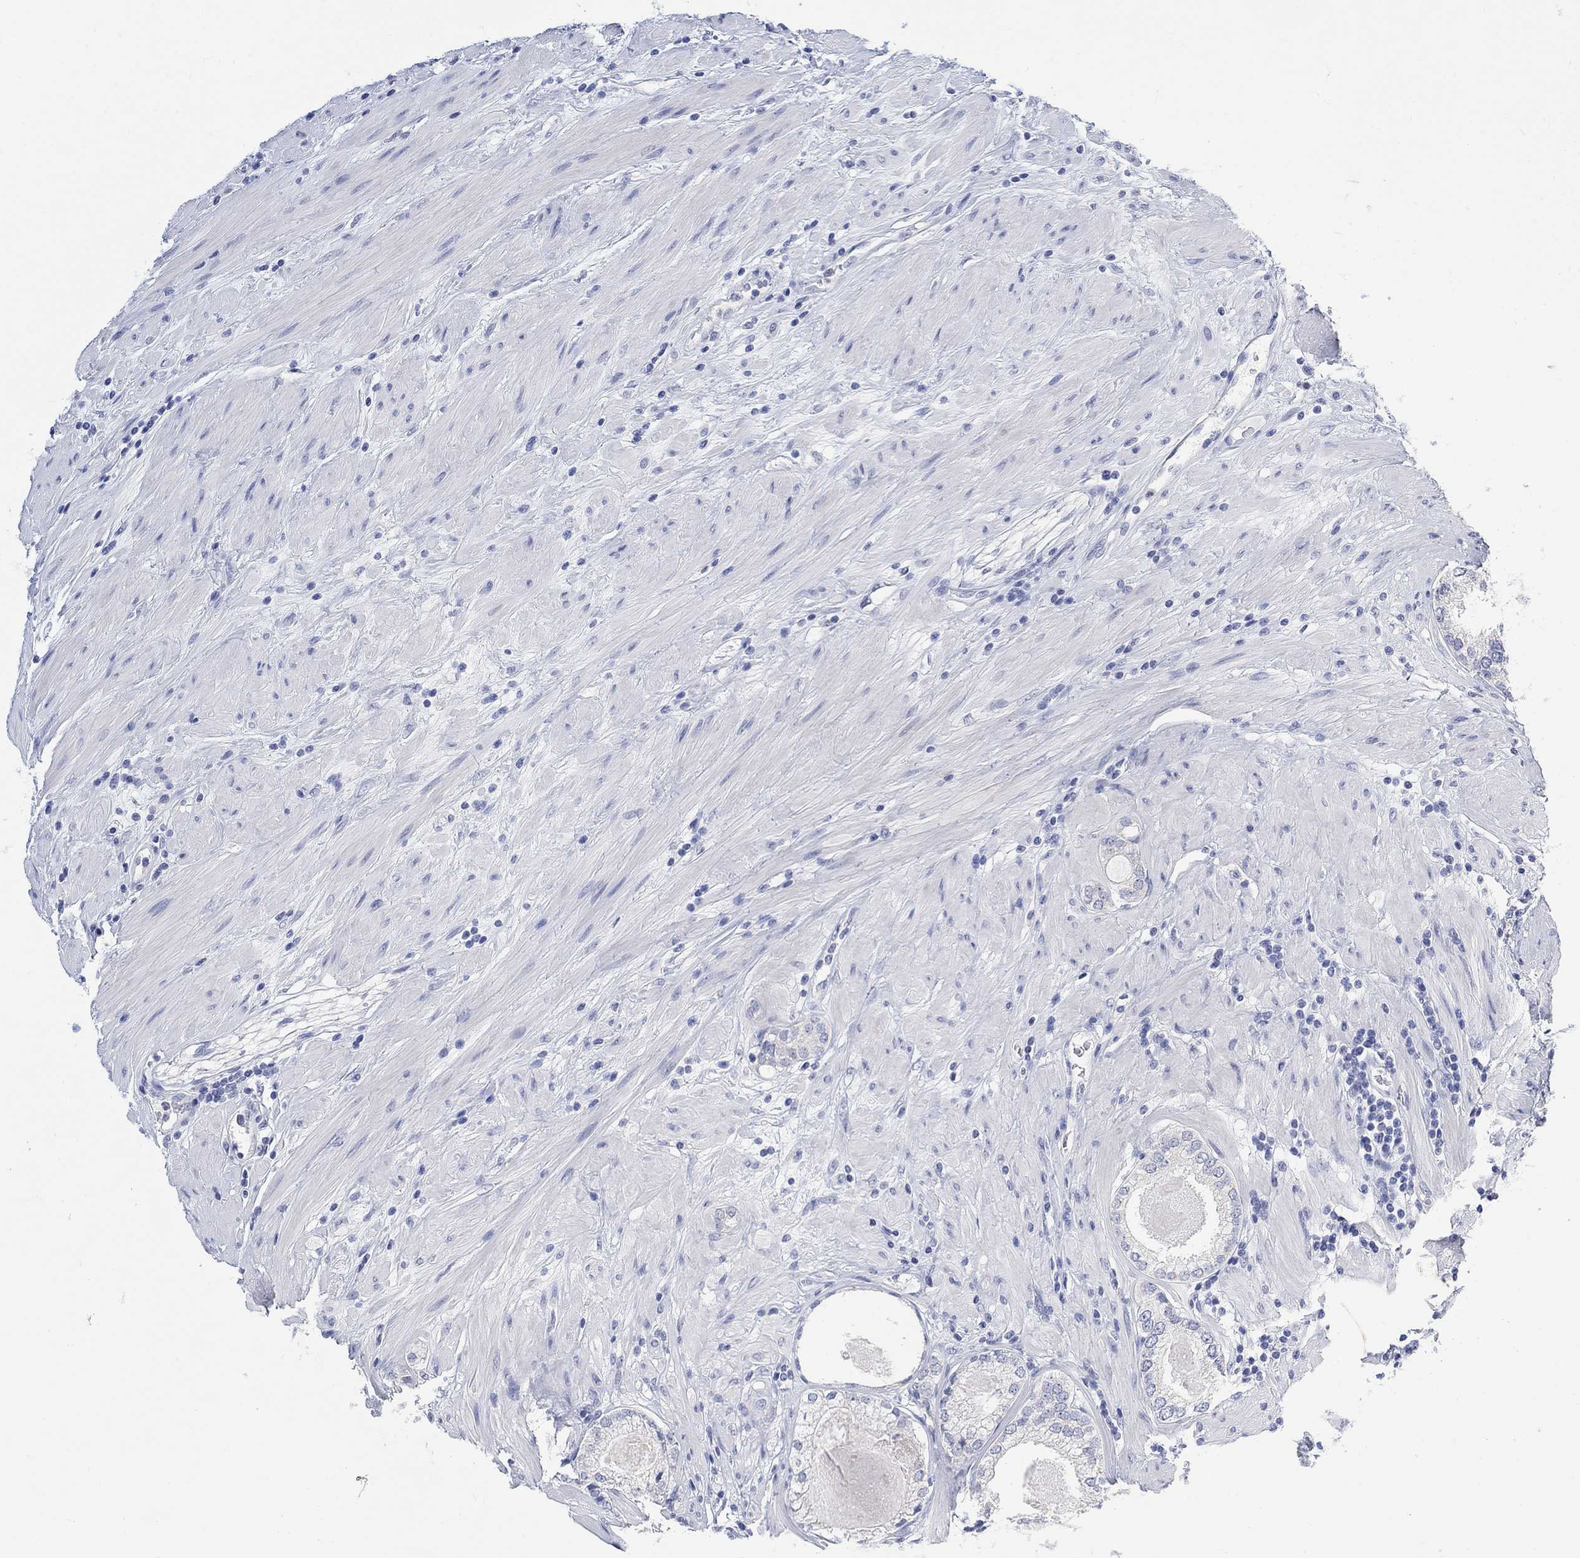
{"staining": {"intensity": "negative", "quantity": "none", "location": "none"}, "tissue": "prostate cancer", "cell_type": "Tumor cells", "image_type": "cancer", "snomed": [{"axis": "morphology", "description": "Adenocarcinoma, High grade"}, {"axis": "topography", "description": "Prostate and seminal vesicle, NOS"}], "caption": "There is no significant expression in tumor cells of prostate cancer.", "gene": "FBP2", "patient": {"sex": "male", "age": 62}}